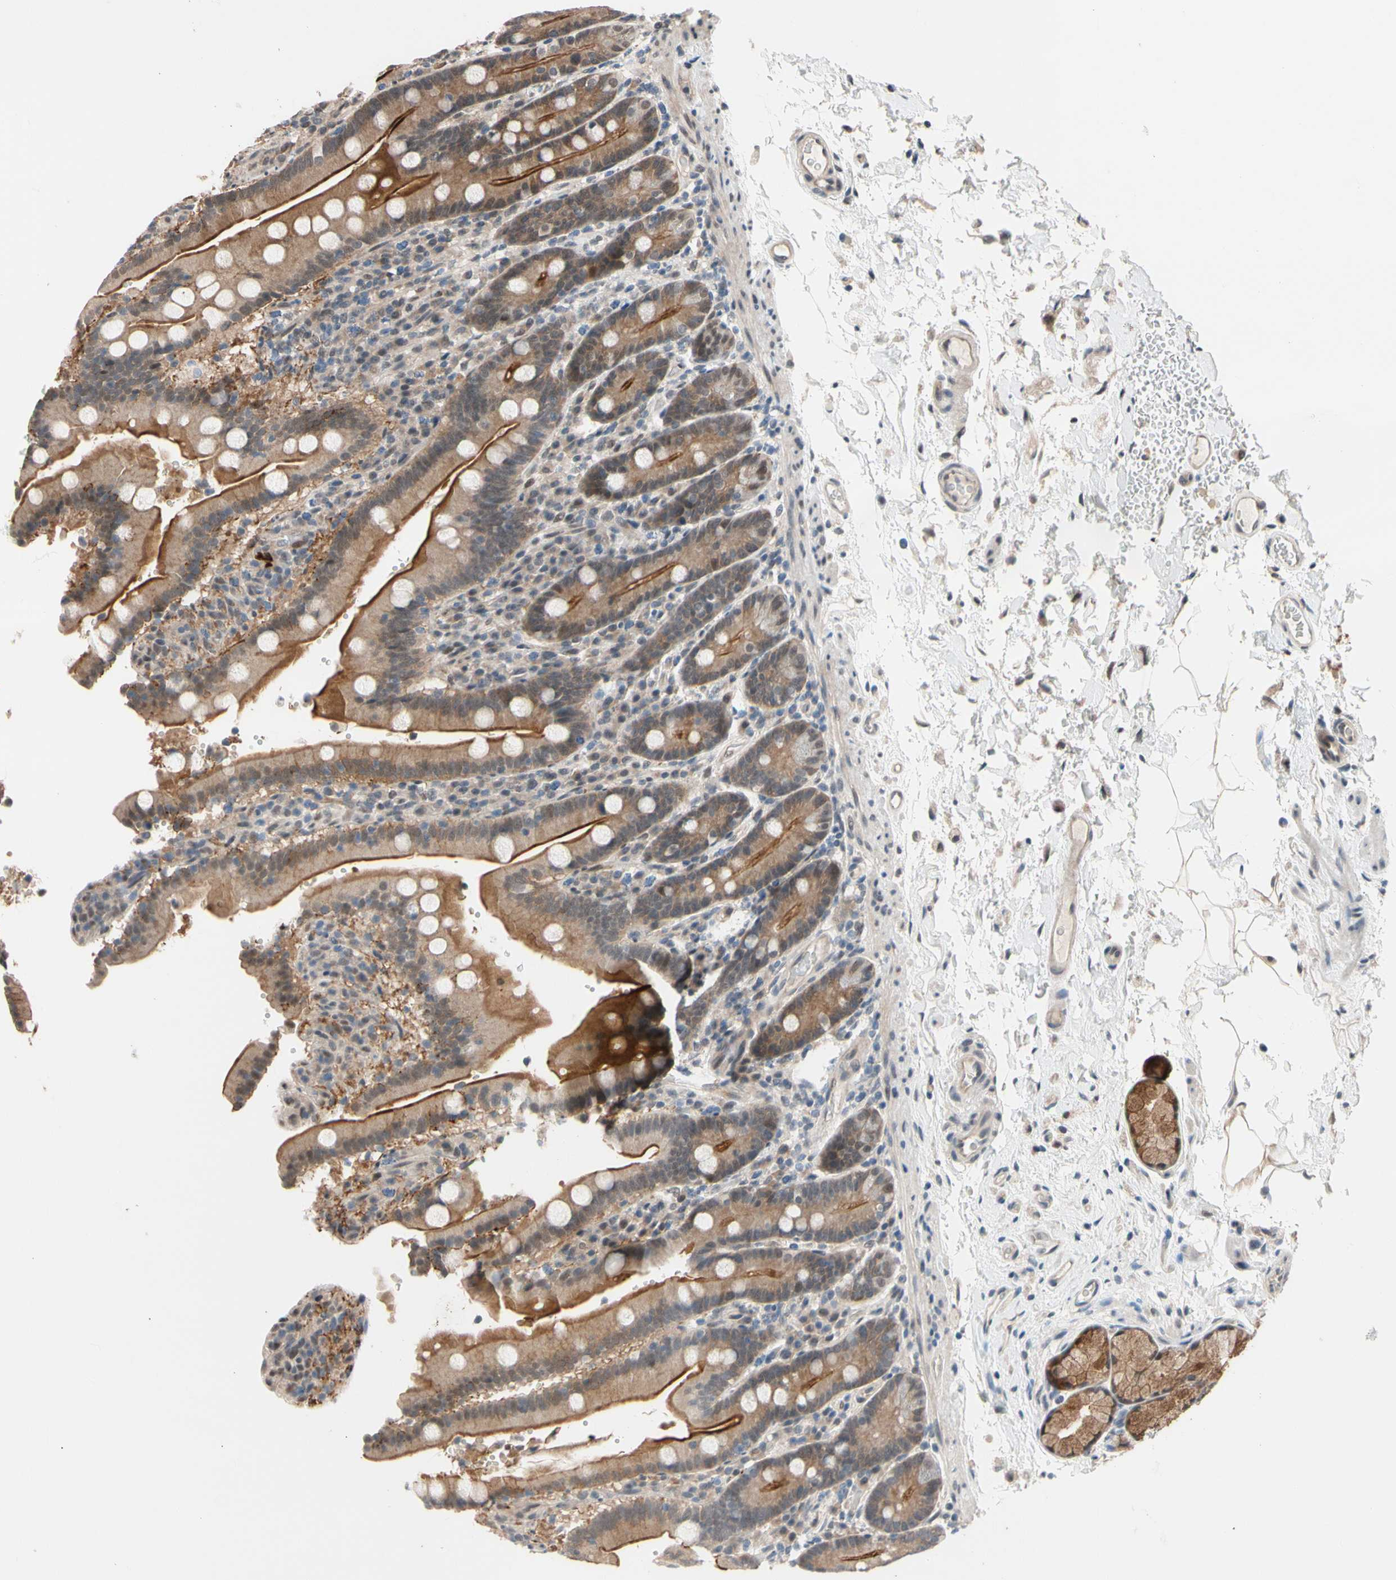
{"staining": {"intensity": "moderate", "quantity": ">75%", "location": "cytoplasmic/membranous"}, "tissue": "duodenum", "cell_type": "Glandular cells", "image_type": "normal", "snomed": [{"axis": "morphology", "description": "Normal tissue, NOS"}, {"axis": "topography", "description": "Small intestine, NOS"}], "caption": "DAB (3,3'-diaminobenzidine) immunohistochemical staining of benign human duodenum displays moderate cytoplasmic/membranous protein staining in approximately >75% of glandular cells.", "gene": "NGEF", "patient": {"sex": "female", "age": 71}}